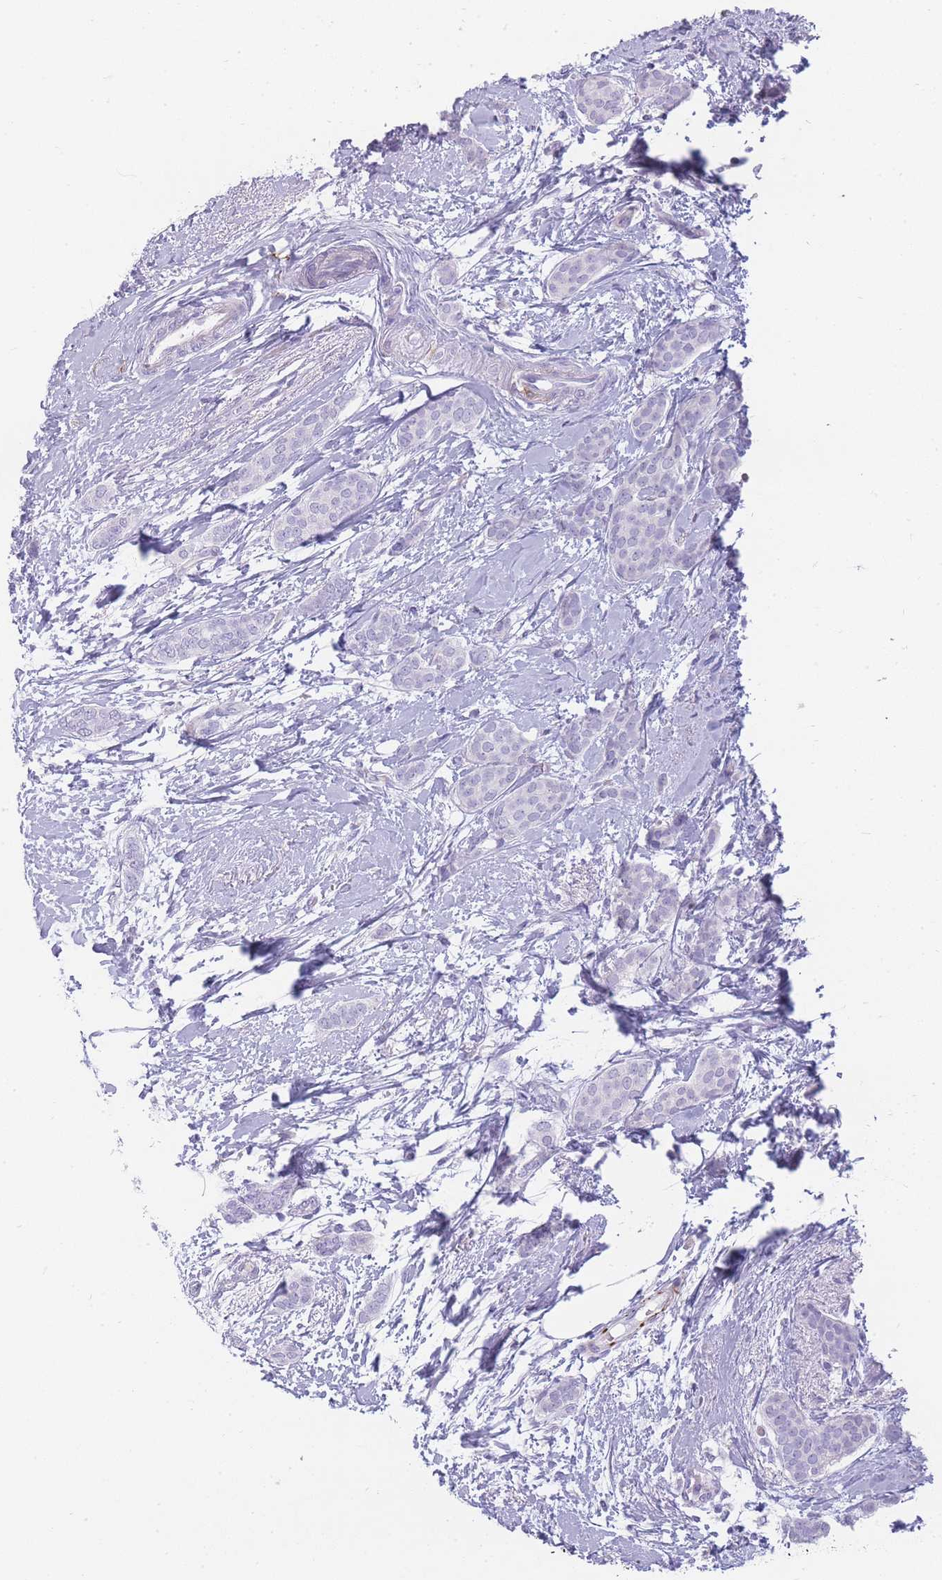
{"staining": {"intensity": "negative", "quantity": "none", "location": "none"}, "tissue": "breast cancer", "cell_type": "Tumor cells", "image_type": "cancer", "snomed": [{"axis": "morphology", "description": "Duct carcinoma"}, {"axis": "topography", "description": "Breast"}], "caption": "Histopathology image shows no significant protein staining in tumor cells of breast invasive ductal carcinoma.", "gene": "UPK1A", "patient": {"sex": "female", "age": 72}}